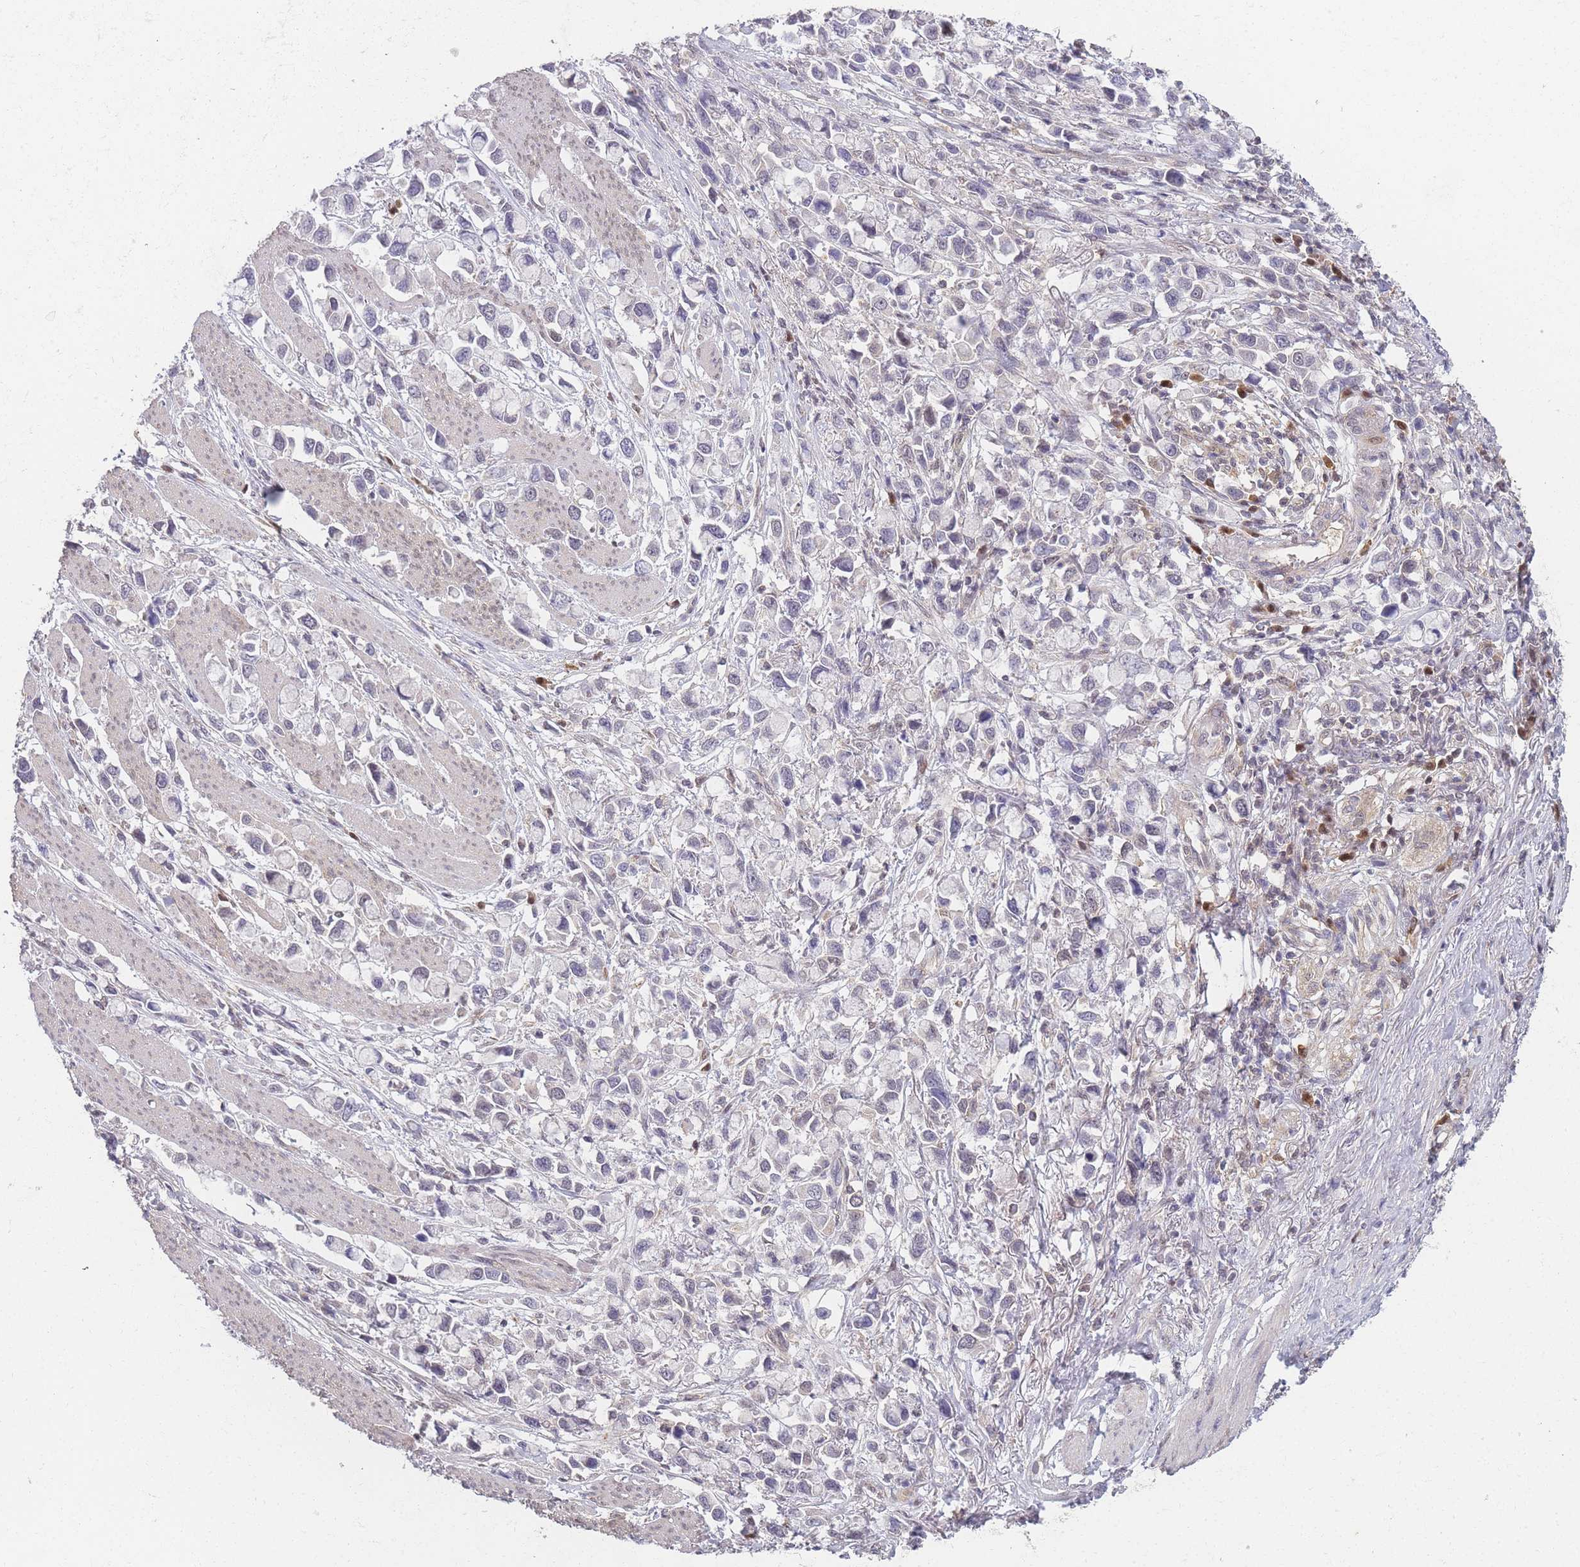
{"staining": {"intensity": "negative", "quantity": "none", "location": "none"}, "tissue": "stomach cancer", "cell_type": "Tumor cells", "image_type": "cancer", "snomed": [{"axis": "morphology", "description": "Adenocarcinoma, NOS"}, {"axis": "topography", "description": "Stomach"}], "caption": "Human stomach cancer (adenocarcinoma) stained for a protein using immunohistochemistry (IHC) displays no expression in tumor cells.", "gene": "MRI1", "patient": {"sex": "female", "age": 81}}